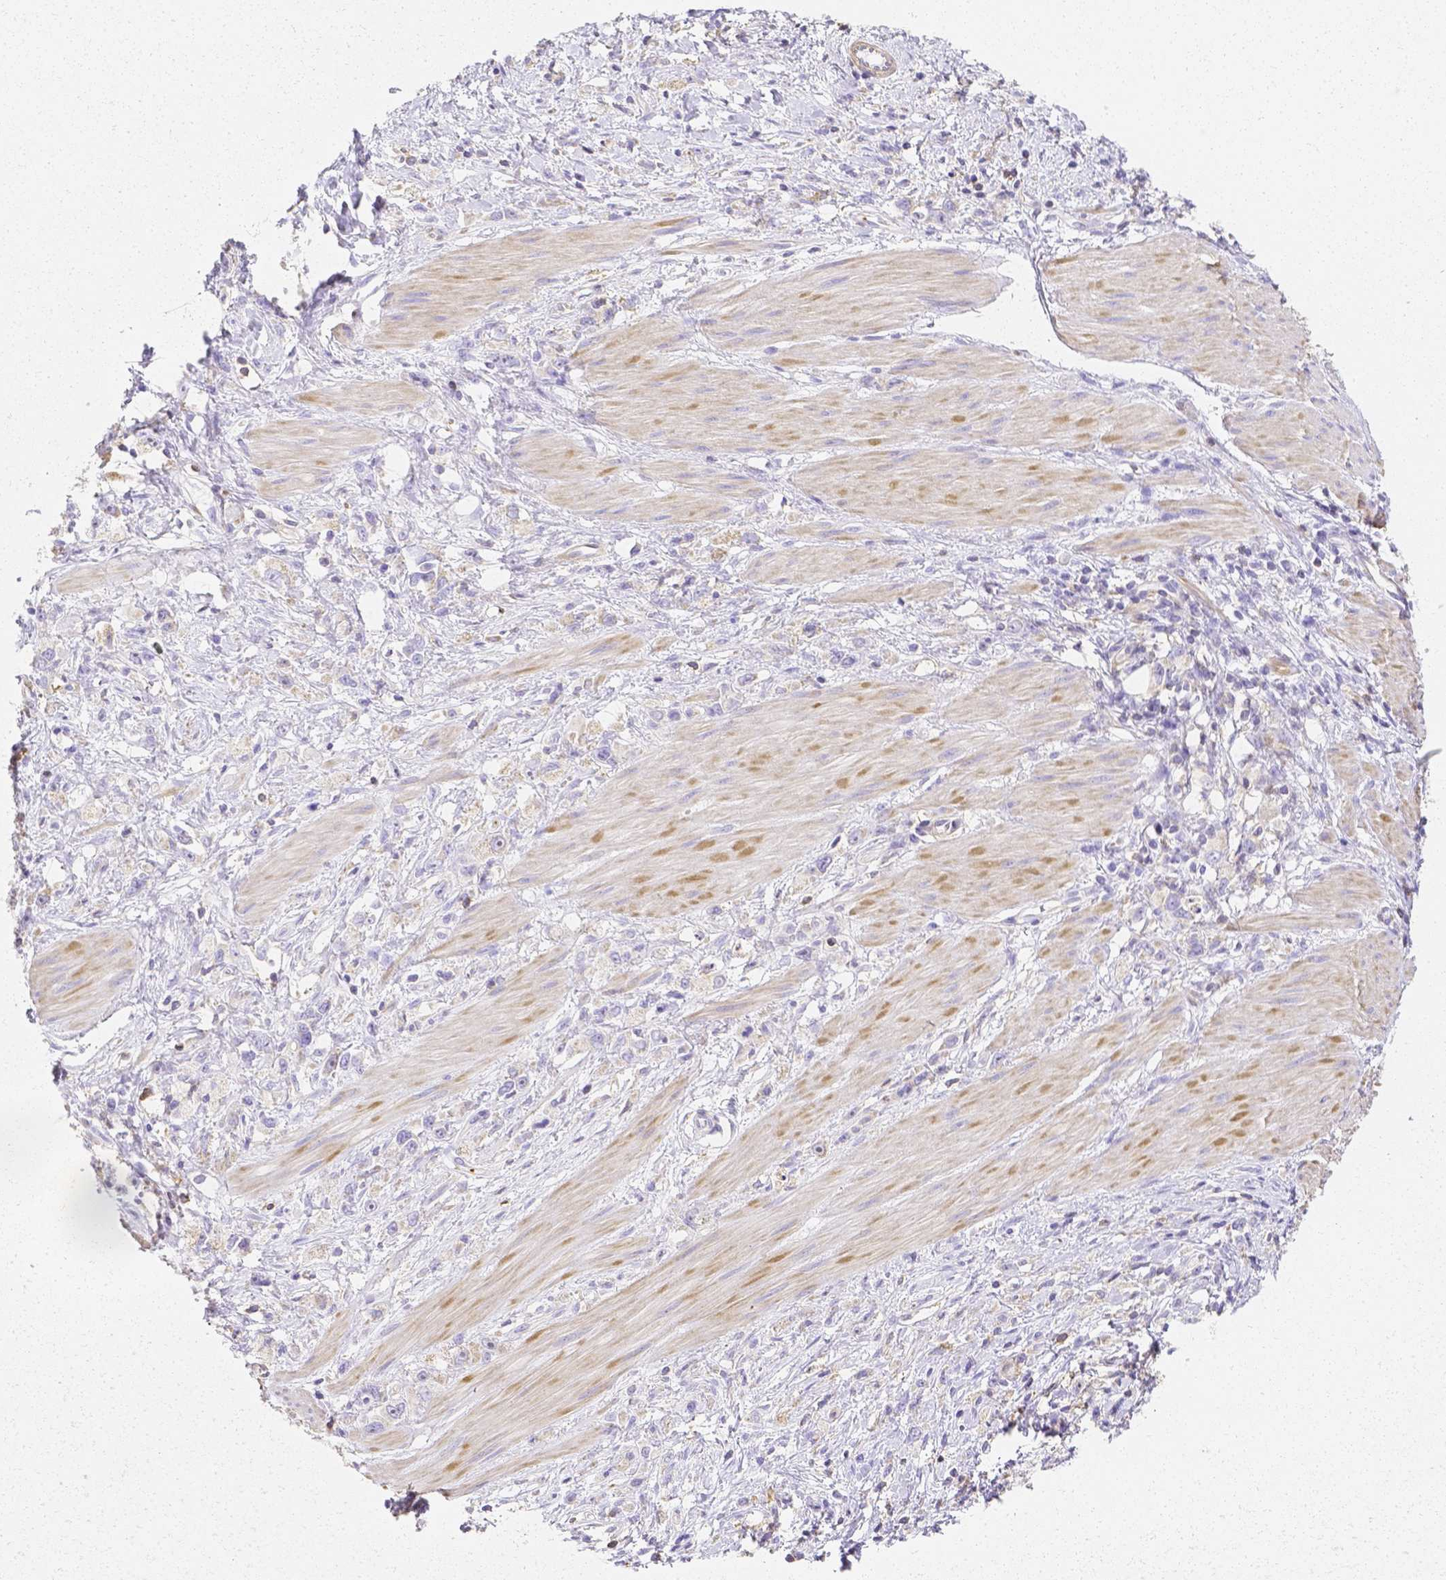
{"staining": {"intensity": "moderate", "quantity": "<25%", "location": "cytoplasmic/membranous"}, "tissue": "stomach cancer", "cell_type": "Tumor cells", "image_type": "cancer", "snomed": [{"axis": "morphology", "description": "Adenocarcinoma, NOS"}, {"axis": "topography", "description": "Stomach"}], "caption": "The histopathology image exhibits immunohistochemical staining of stomach cancer (adenocarcinoma). There is moderate cytoplasmic/membranous staining is appreciated in approximately <25% of tumor cells.", "gene": "ASAH2", "patient": {"sex": "male", "age": 47}}